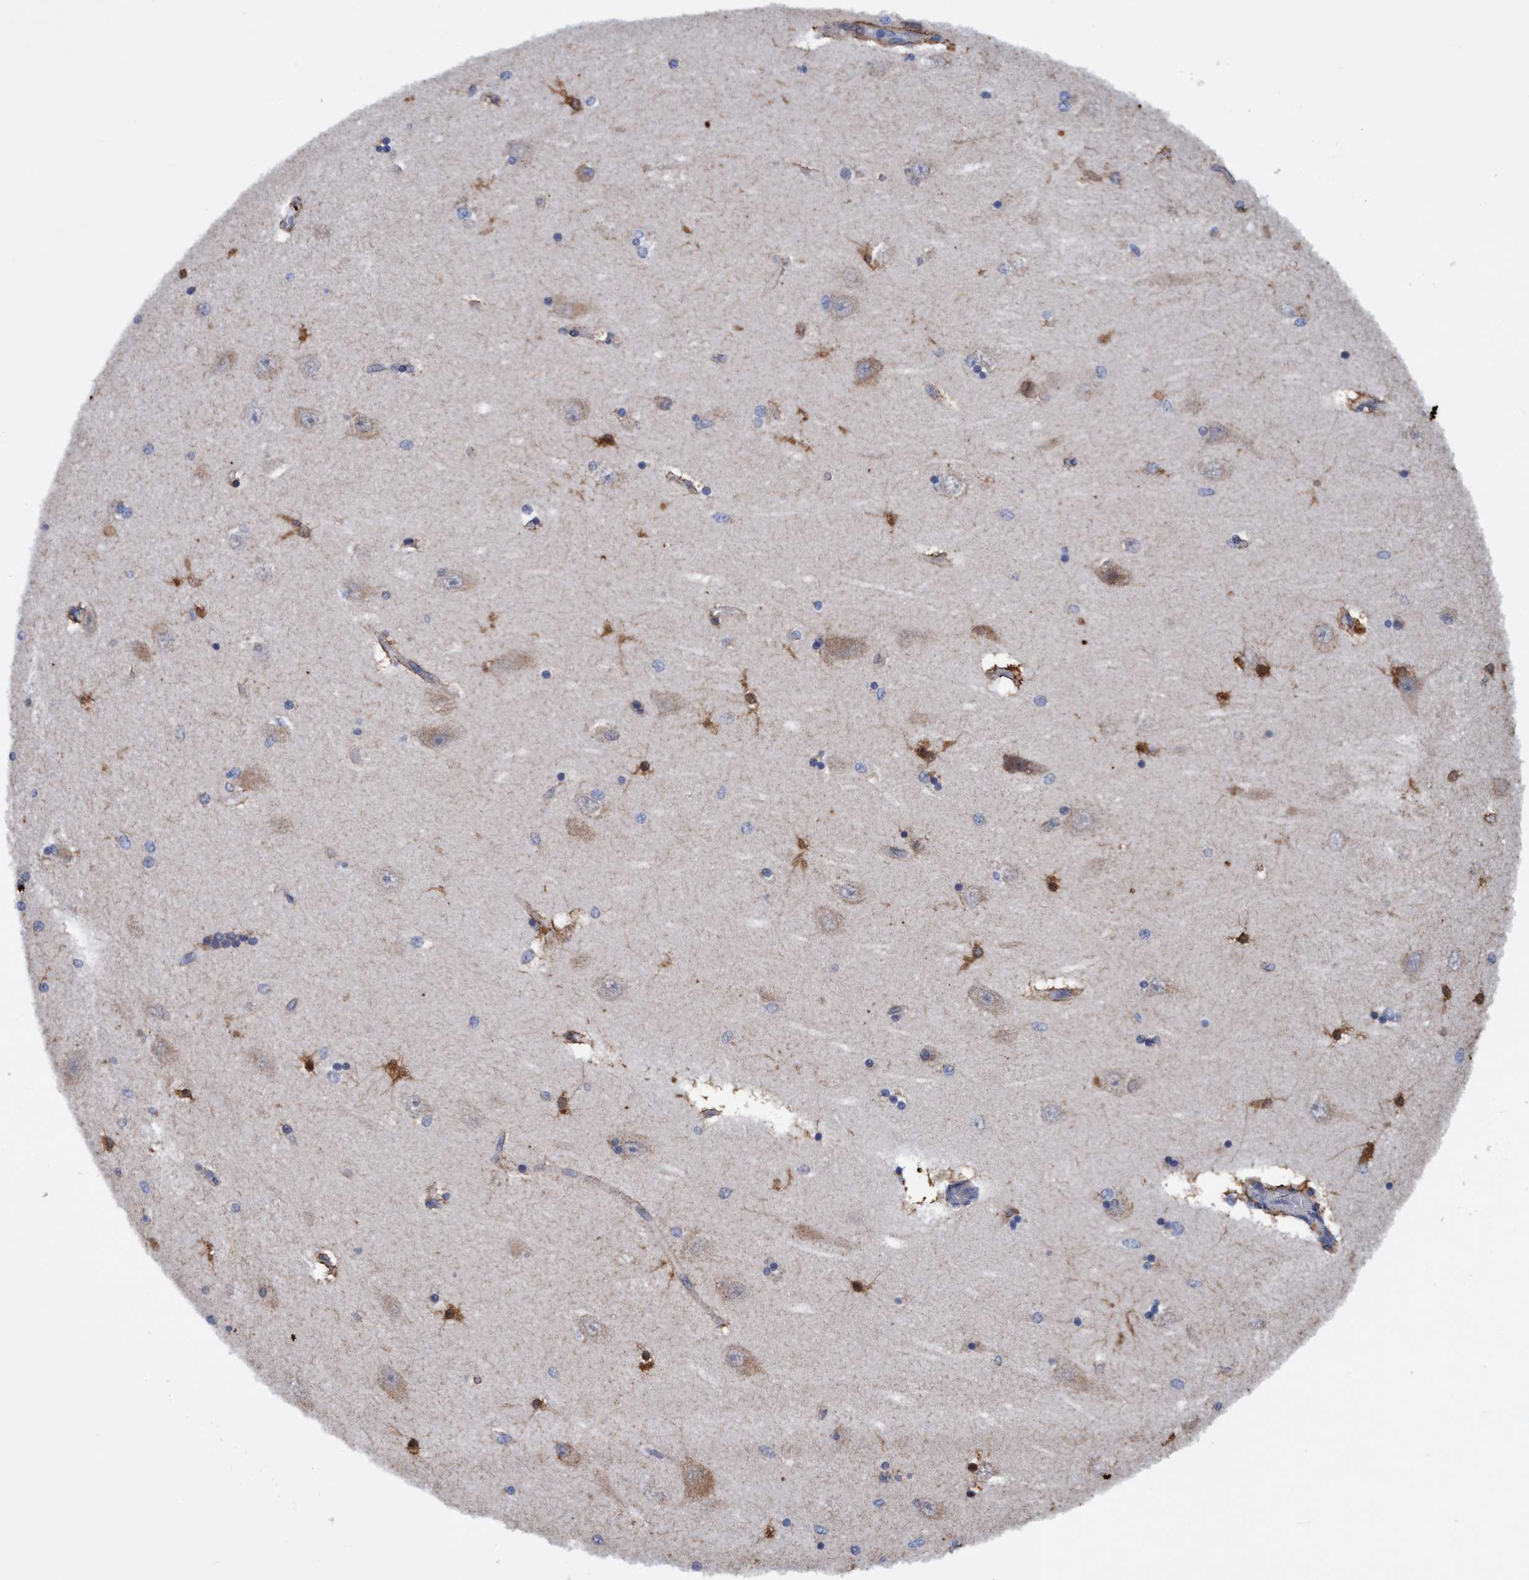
{"staining": {"intensity": "moderate", "quantity": "25%-75%", "location": "cytoplasmic/membranous"}, "tissue": "hippocampus", "cell_type": "Glial cells", "image_type": "normal", "snomed": [{"axis": "morphology", "description": "Normal tissue, NOS"}, {"axis": "topography", "description": "Hippocampus"}], "caption": "Immunohistochemistry photomicrograph of normal hippocampus stained for a protein (brown), which exhibits medium levels of moderate cytoplasmic/membranous staining in about 25%-75% of glial cells.", "gene": "CALCOCO2", "patient": {"sex": "female", "age": 54}}